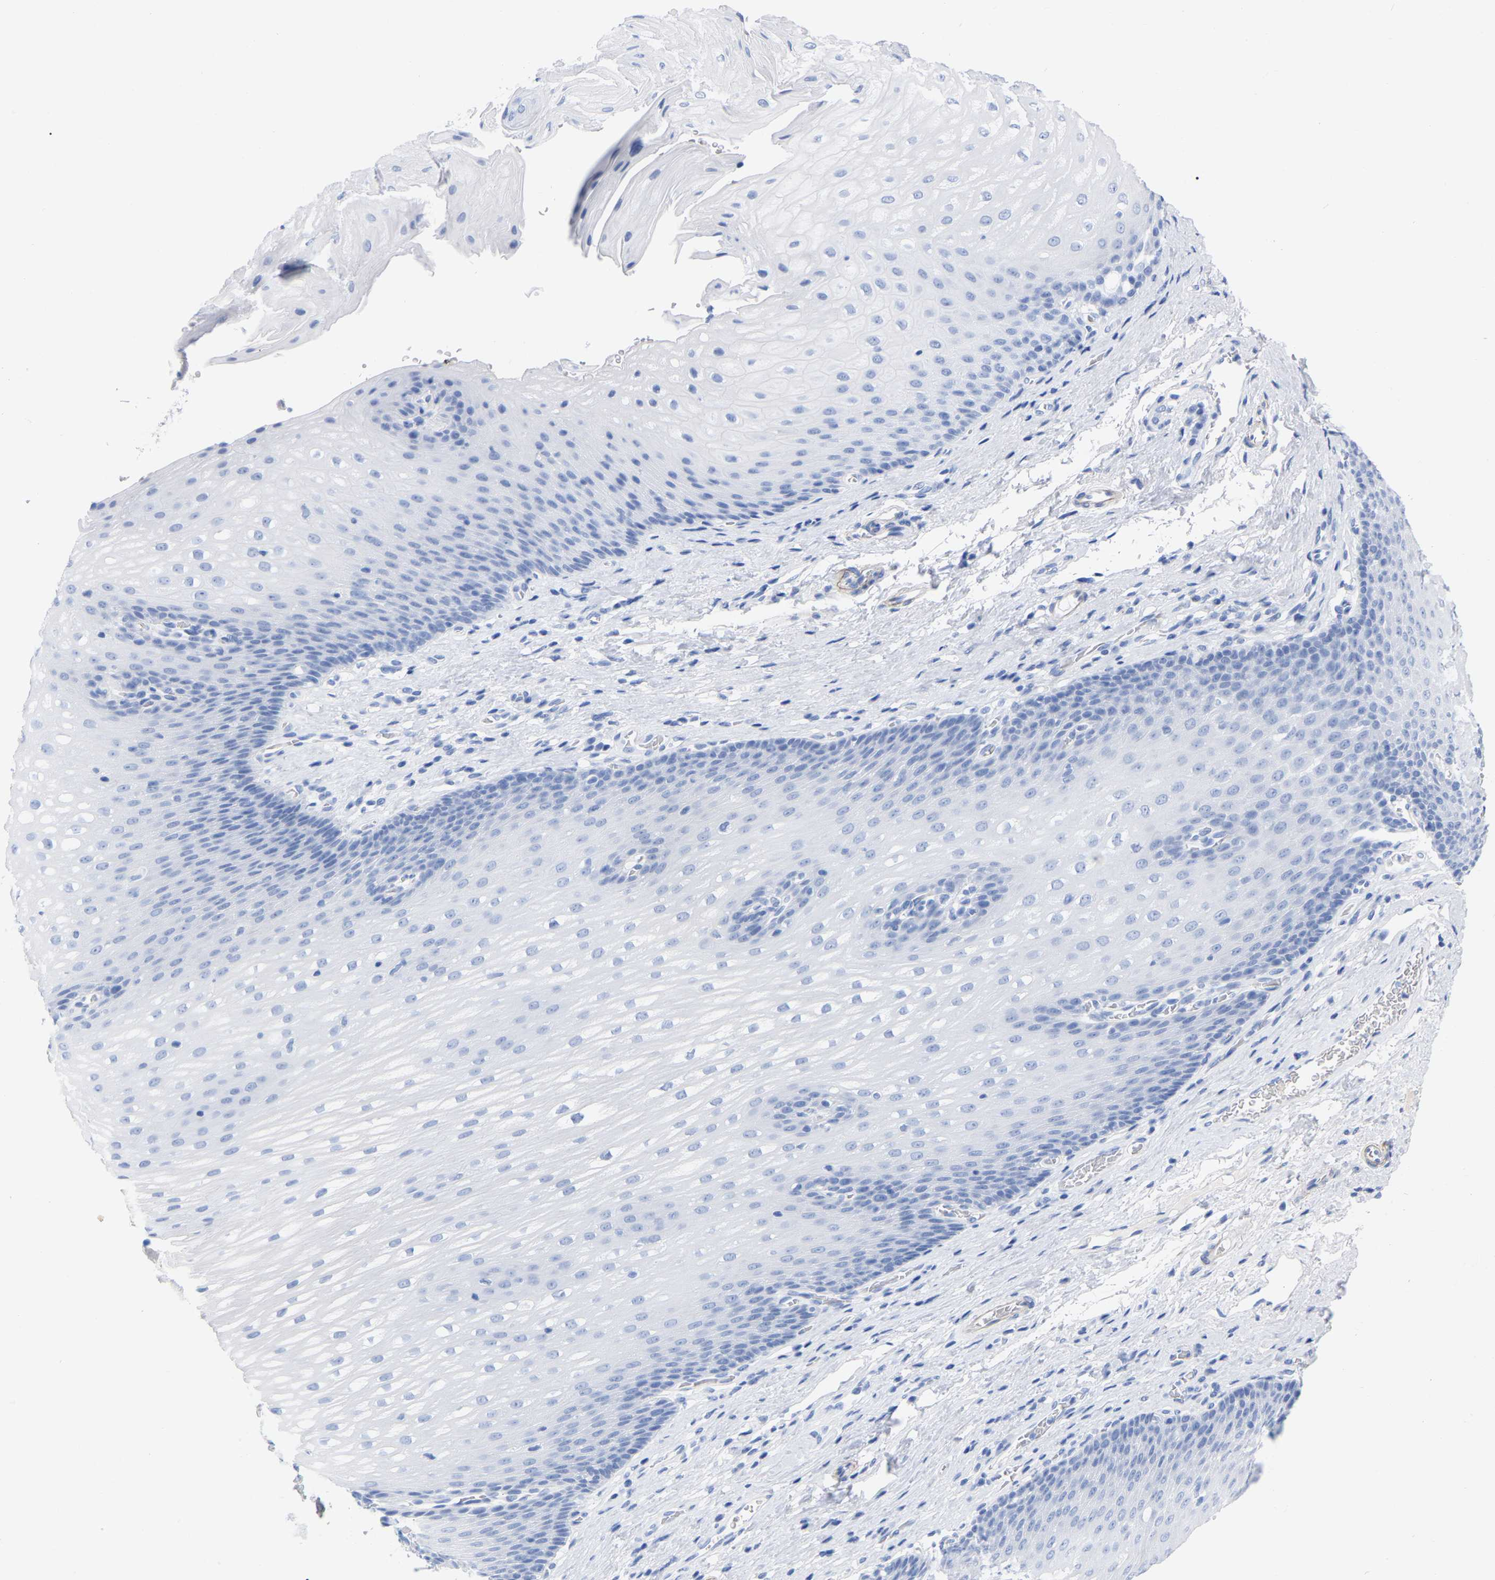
{"staining": {"intensity": "negative", "quantity": "none", "location": "none"}, "tissue": "esophagus", "cell_type": "Squamous epithelial cells", "image_type": "normal", "snomed": [{"axis": "morphology", "description": "Normal tissue, NOS"}, {"axis": "topography", "description": "Esophagus"}], "caption": "Immunohistochemistry of unremarkable human esophagus reveals no staining in squamous epithelial cells. (DAB immunohistochemistry, high magnification).", "gene": "HAPLN1", "patient": {"sex": "male", "age": 48}}